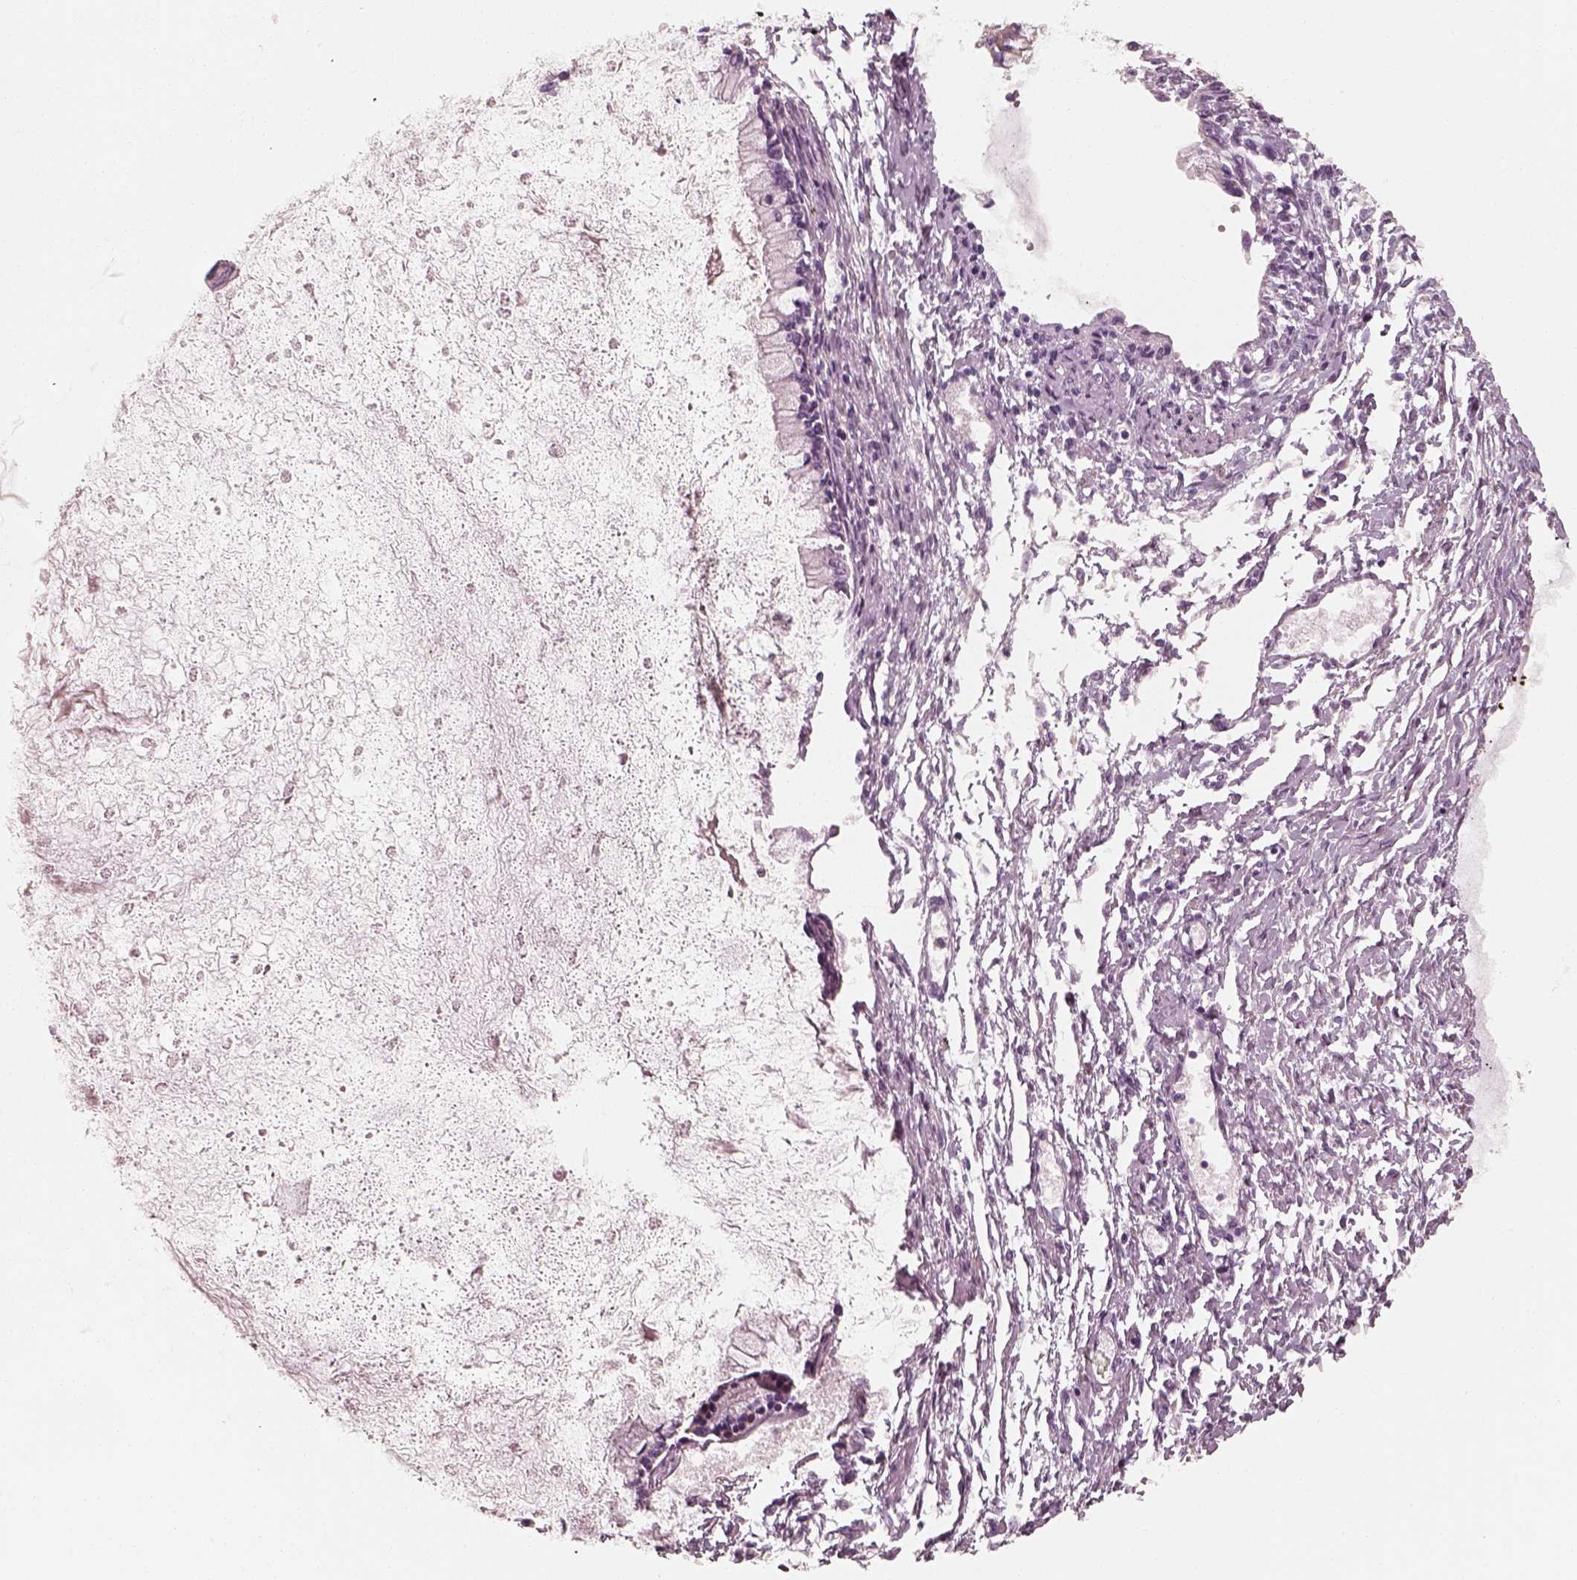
{"staining": {"intensity": "negative", "quantity": "none", "location": "none"}, "tissue": "ovarian cancer", "cell_type": "Tumor cells", "image_type": "cancer", "snomed": [{"axis": "morphology", "description": "Cystadenocarcinoma, mucinous, NOS"}, {"axis": "topography", "description": "Ovary"}], "caption": "Immunohistochemistry of human mucinous cystadenocarcinoma (ovarian) displays no positivity in tumor cells.", "gene": "RS1", "patient": {"sex": "female", "age": 67}}